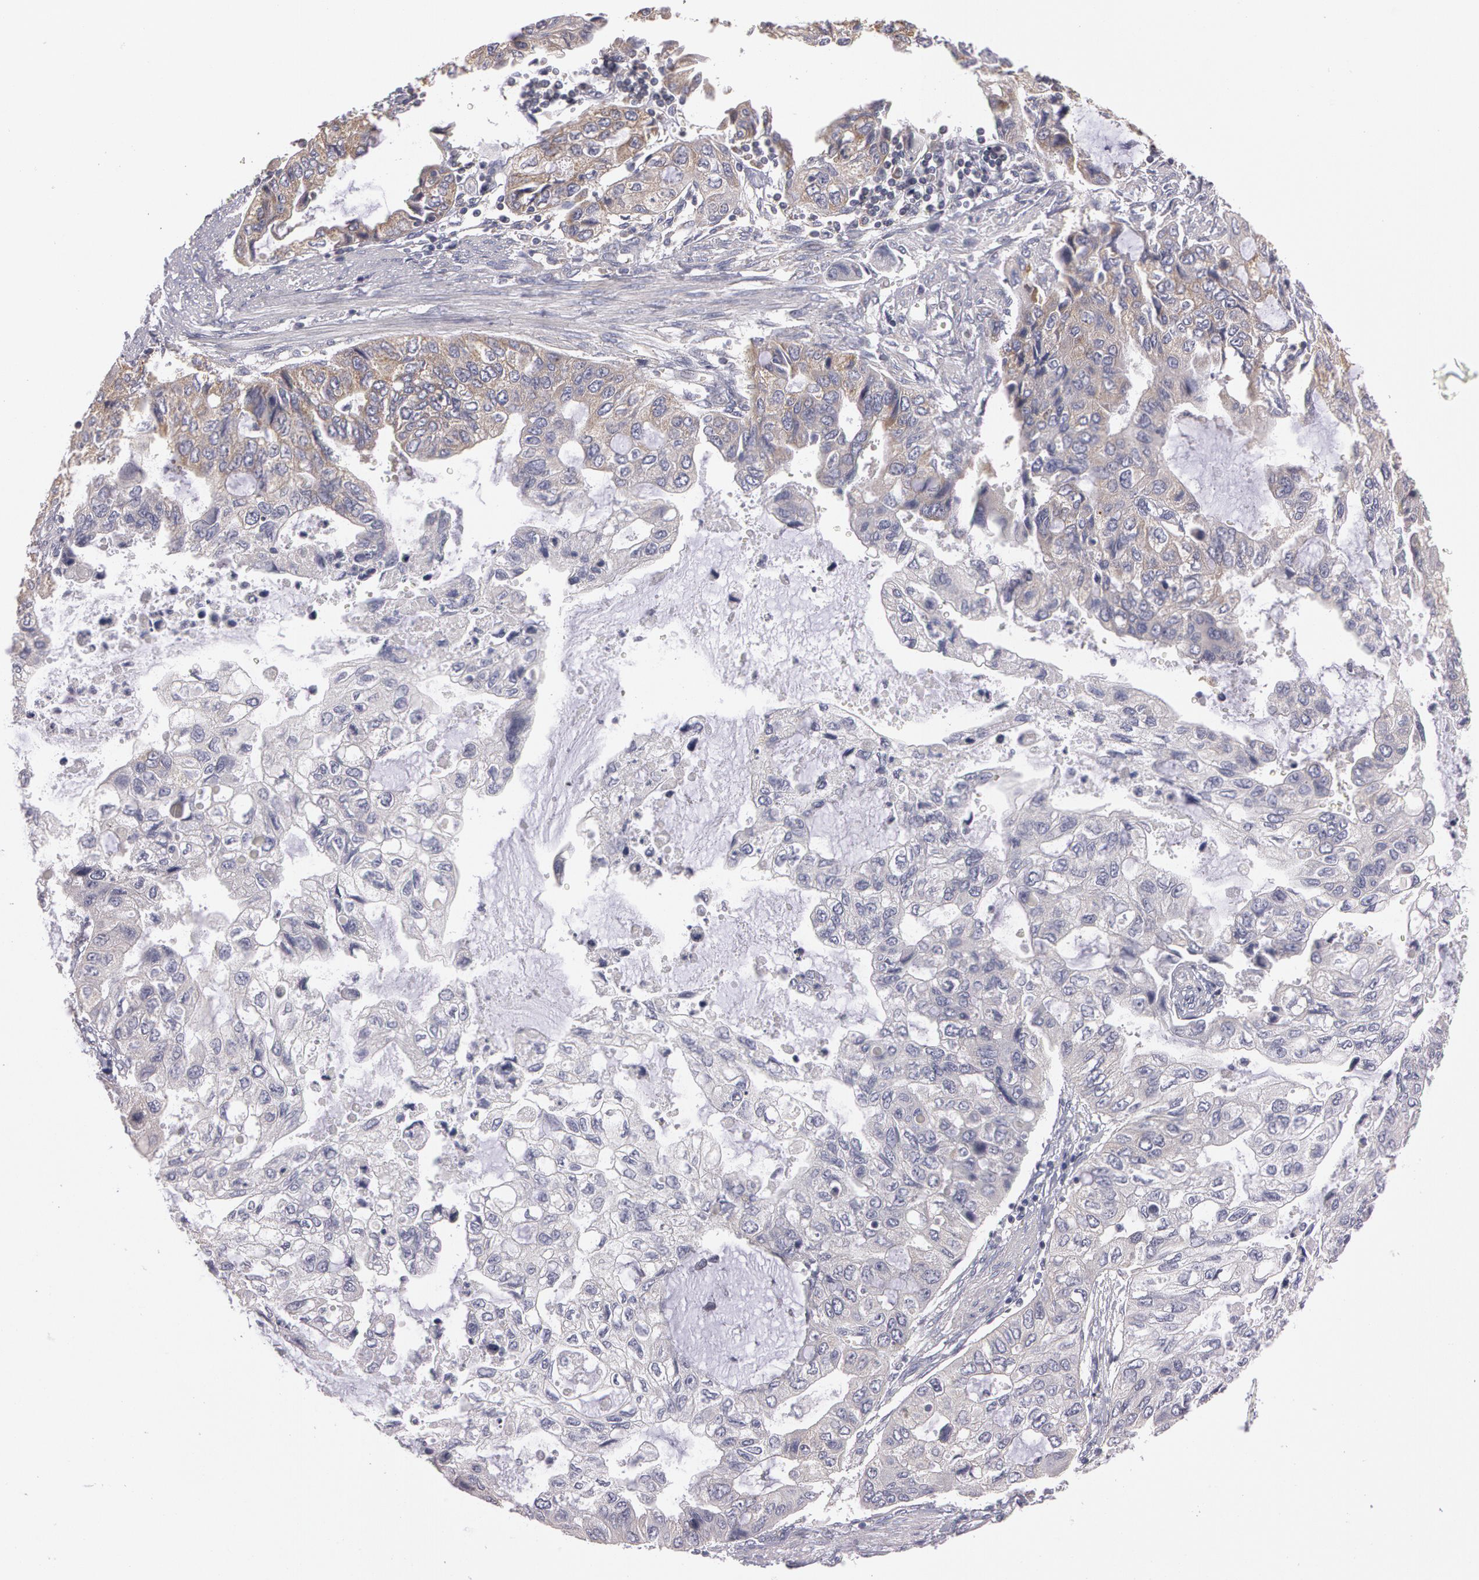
{"staining": {"intensity": "weak", "quantity": "<25%", "location": "cytoplasmic/membranous"}, "tissue": "stomach cancer", "cell_type": "Tumor cells", "image_type": "cancer", "snomed": [{"axis": "morphology", "description": "Adenocarcinoma, NOS"}, {"axis": "topography", "description": "Stomach, upper"}], "caption": "DAB (3,3'-diaminobenzidine) immunohistochemical staining of human stomach cancer reveals no significant expression in tumor cells.", "gene": "NEK9", "patient": {"sex": "female", "age": 52}}